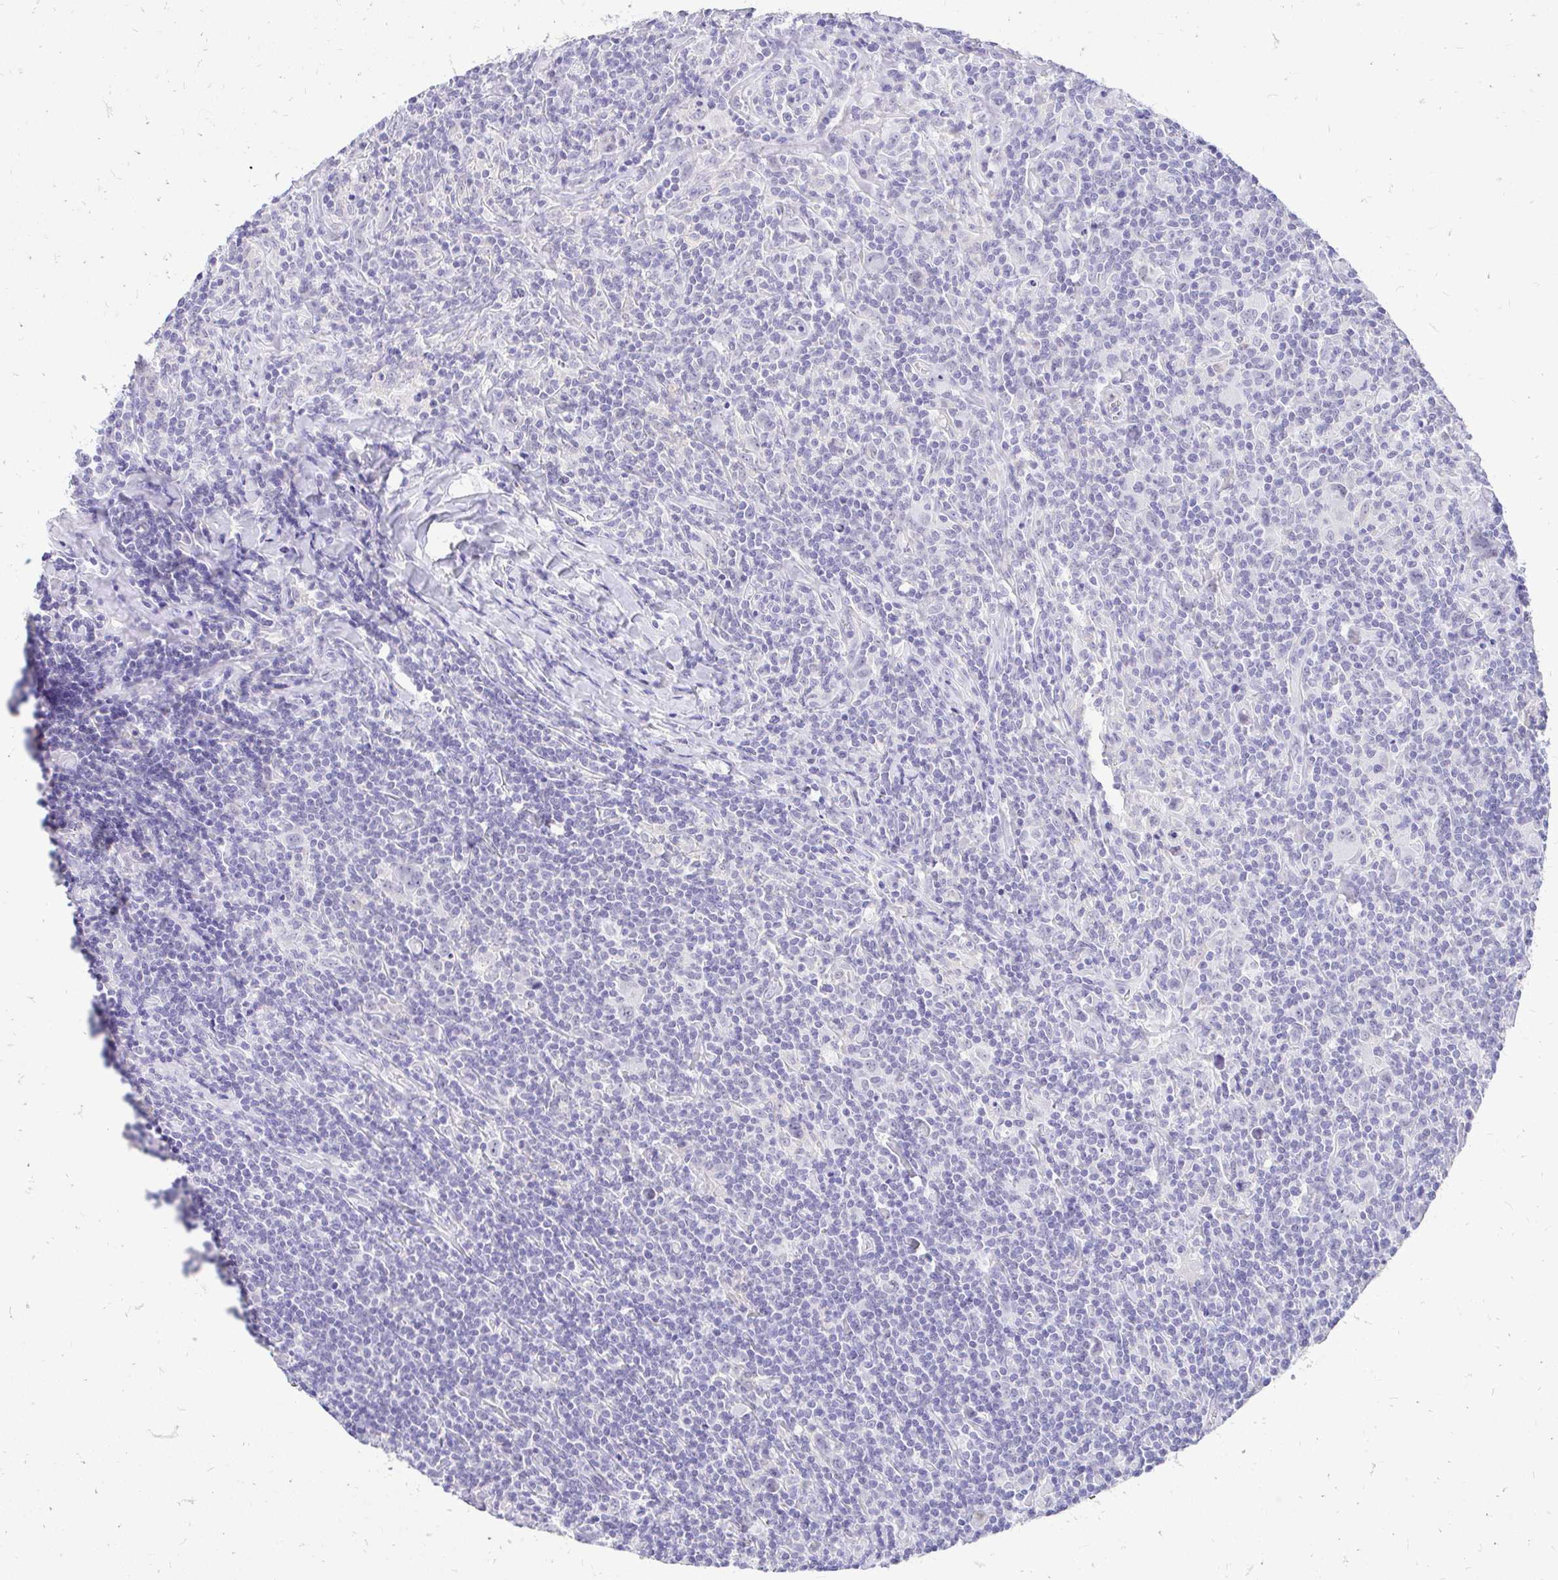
{"staining": {"intensity": "negative", "quantity": "none", "location": "none"}, "tissue": "lymphoma", "cell_type": "Tumor cells", "image_type": "cancer", "snomed": [{"axis": "morphology", "description": "Hodgkin's disease, NOS"}, {"axis": "topography", "description": "Lymph node"}], "caption": "A micrograph of Hodgkin's disease stained for a protein reveals no brown staining in tumor cells. (DAB (3,3'-diaminobenzidine) IHC visualized using brightfield microscopy, high magnification).", "gene": "FATE1", "patient": {"sex": "female", "age": 18}}